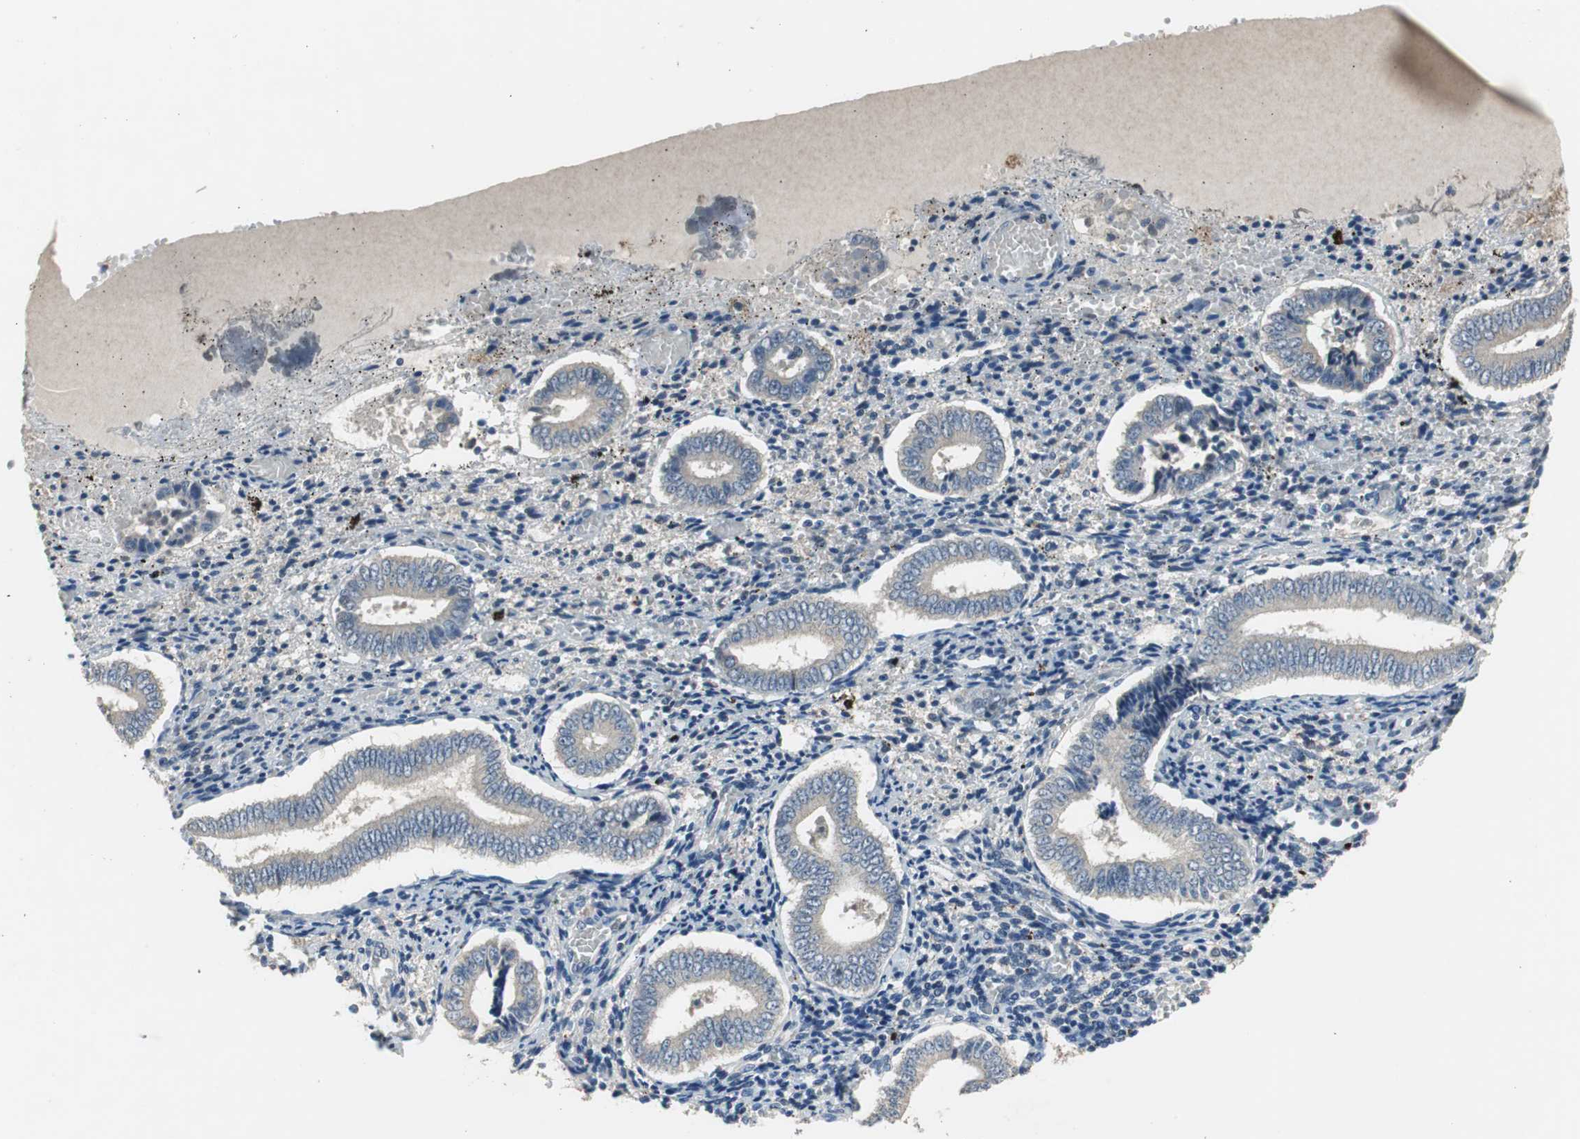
{"staining": {"intensity": "negative", "quantity": "none", "location": "none"}, "tissue": "endometrium", "cell_type": "Cells in endometrial stroma", "image_type": "normal", "snomed": [{"axis": "morphology", "description": "Normal tissue, NOS"}, {"axis": "topography", "description": "Endometrium"}], "caption": "Immunohistochemistry micrograph of benign endometrium: endometrium stained with DAB (3,3'-diaminobenzidine) shows no significant protein expression in cells in endometrial stroma. (DAB immunohistochemistry, high magnification).", "gene": "PI4KB", "patient": {"sex": "female", "age": 42}}